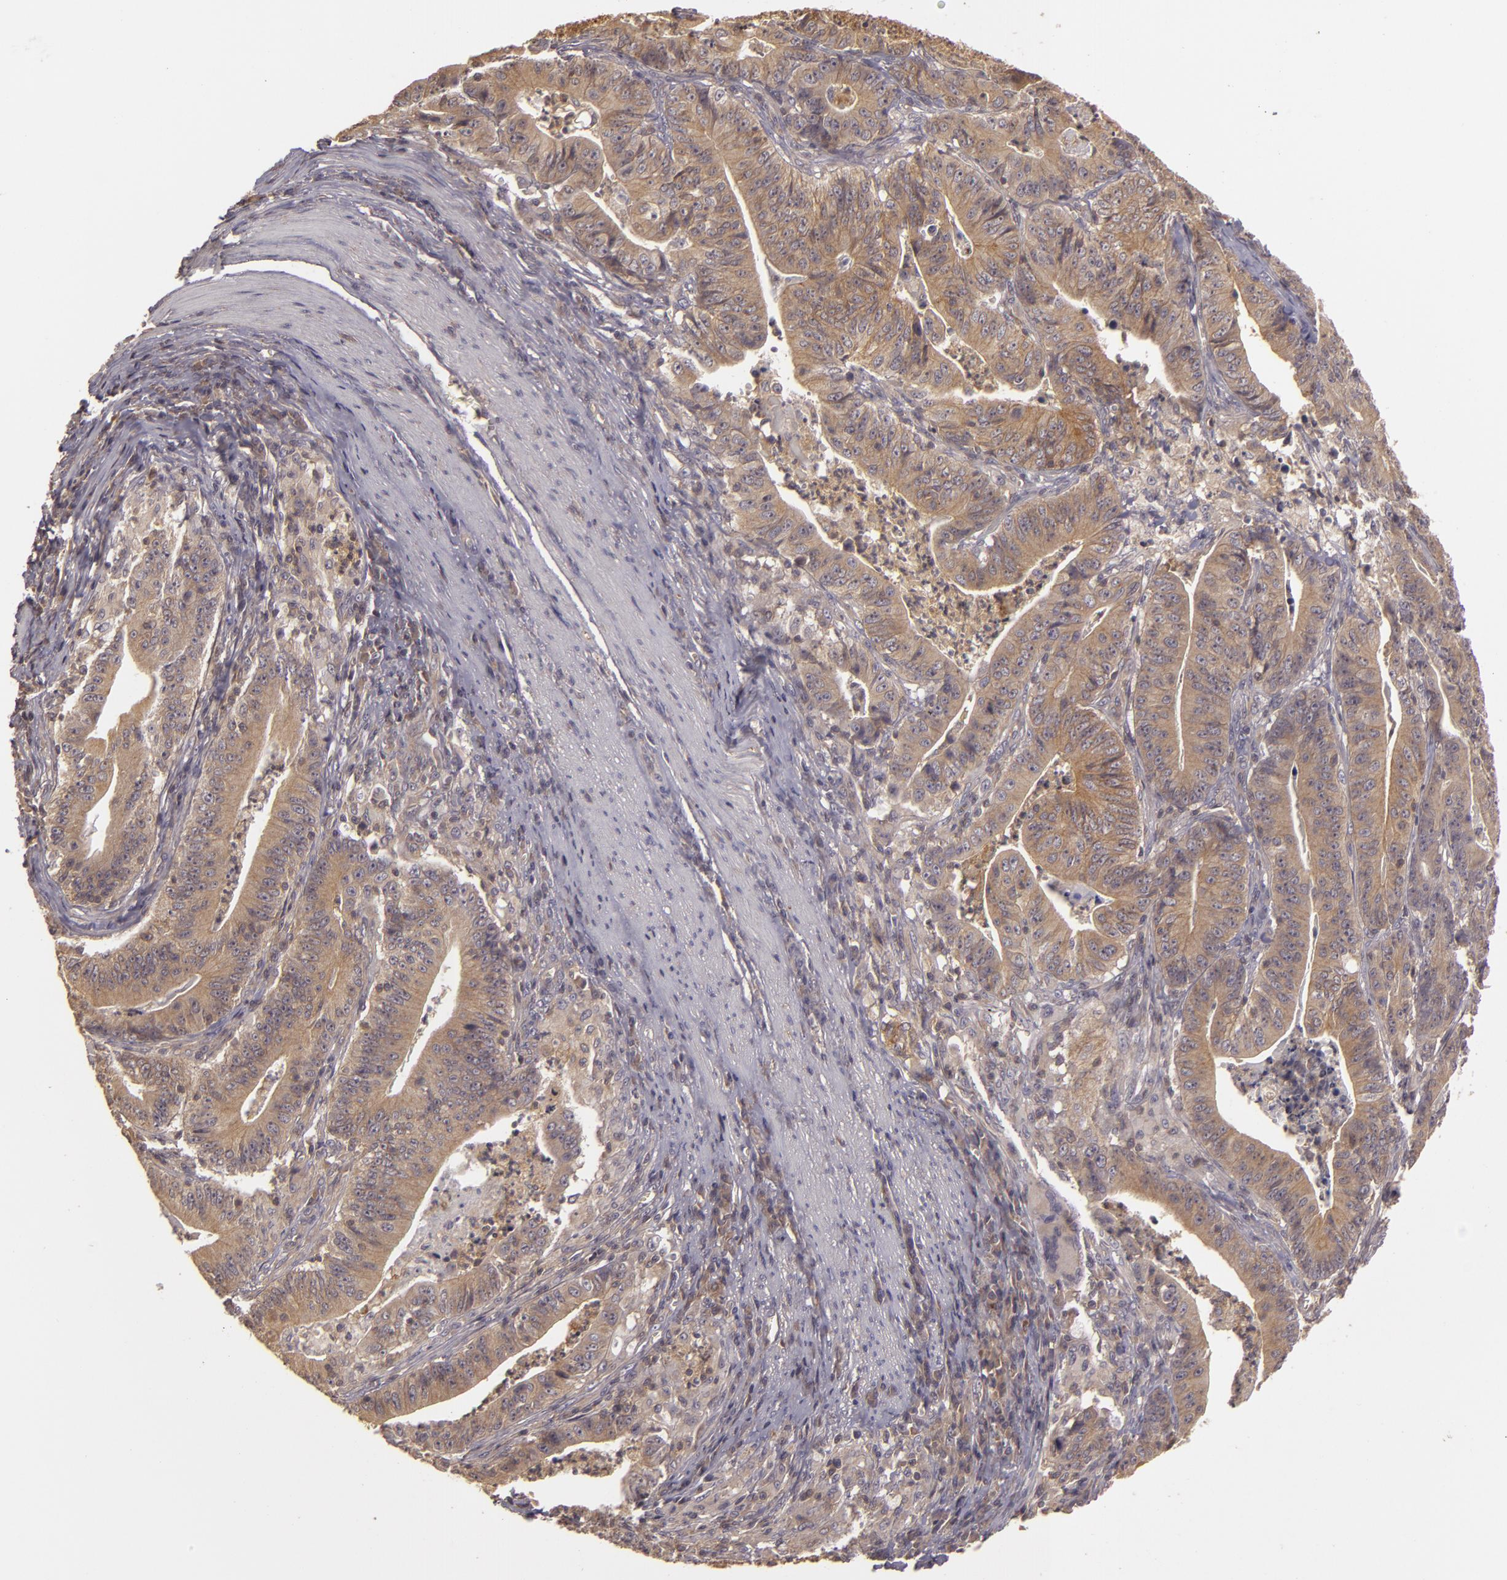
{"staining": {"intensity": "weak", "quantity": ">75%", "location": "cytoplasmic/membranous"}, "tissue": "stomach cancer", "cell_type": "Tumor cells", "image_type": "cancer", "snomed": [{"axis": "morphology", "description": "Adenocarcinoma, NOS"}, {"axis": "topography", "description": "Stomach, lower"}], "caption": "About >75% of tumor cells in human stomach adenocarcinoma exhibit weak cytoplasmic/membranous protein staining as visualized by brown immunohistochemical staining.", "gene": "HRAS", "patient": {"sex": "female", "age": 86}}